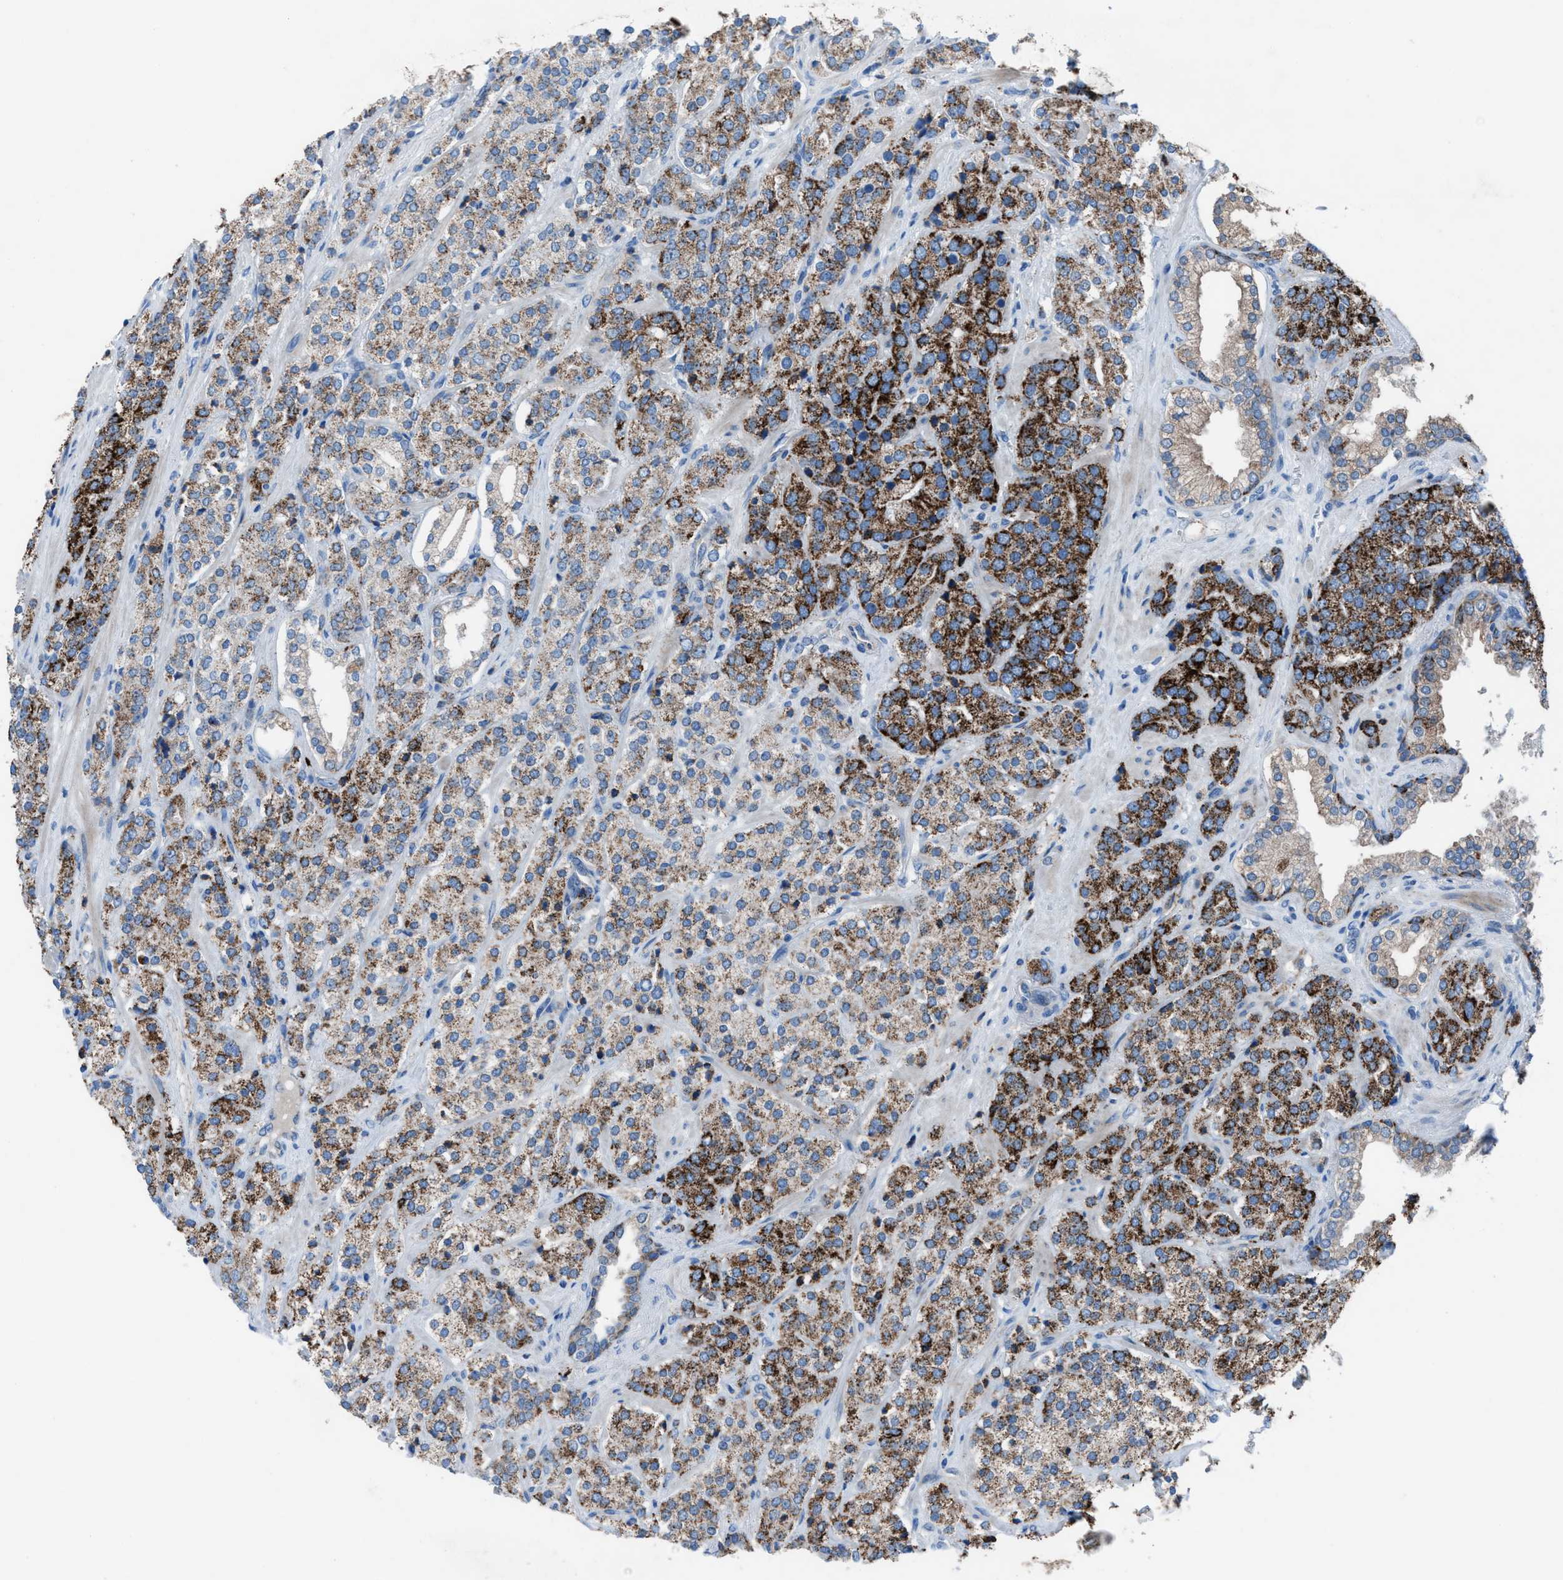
{"staining": {"intensity": "strong", "quantity": ">75%", "location": "cytoplasmic/membranous"}, "tissue": "prostate cancer", "cell_type": "Tumor cells", "image_type": "cancer", "snomed": [{"axis": "morphology", "description": "Adenocarcinoma, High grade"}, {"axis": "topography", "description": "Prostate"}], "caption": "A brown stain labels strong cytoplasmic/membranous staining of a protein in human high-grade adenocarcinoma (prostate) tumor cells.", "gene": "CD1B", "patient": {"sex": "male", "age": 71}}